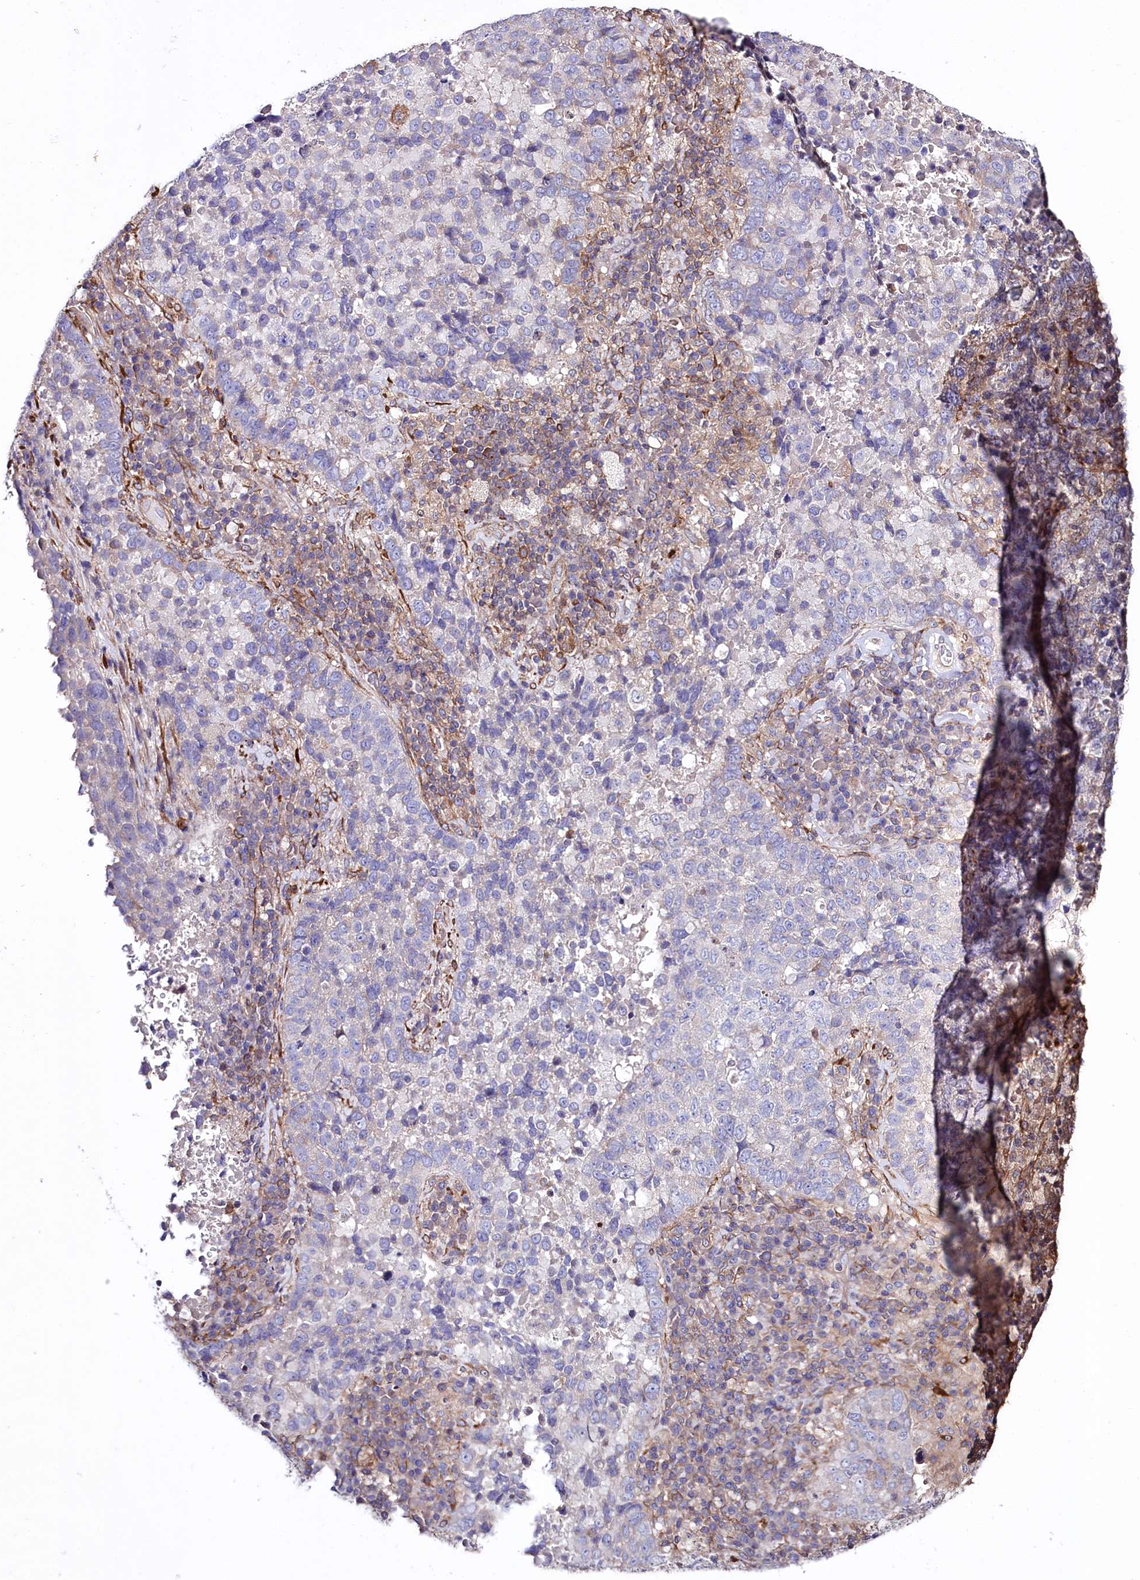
{"staining": {"intensity": "negative", "quantity": "none", "location": "none"}, "tissue": "lung cancer", "cell_type": "Tumor cells", "image_type": "cancer", "snomed": [{"axis": "morphology", "description": "Squamous cell carcinoma, NOS"}, {"axis": "topography", "description": "Lung"}], "caption": "This is an immunohistochemistry photomicrograph of squamous cell carcinoma (lung). There is no positivity in tumor cells.", "gene": "FCHSD2", "patient": {"sex": "male", "age": 73}}